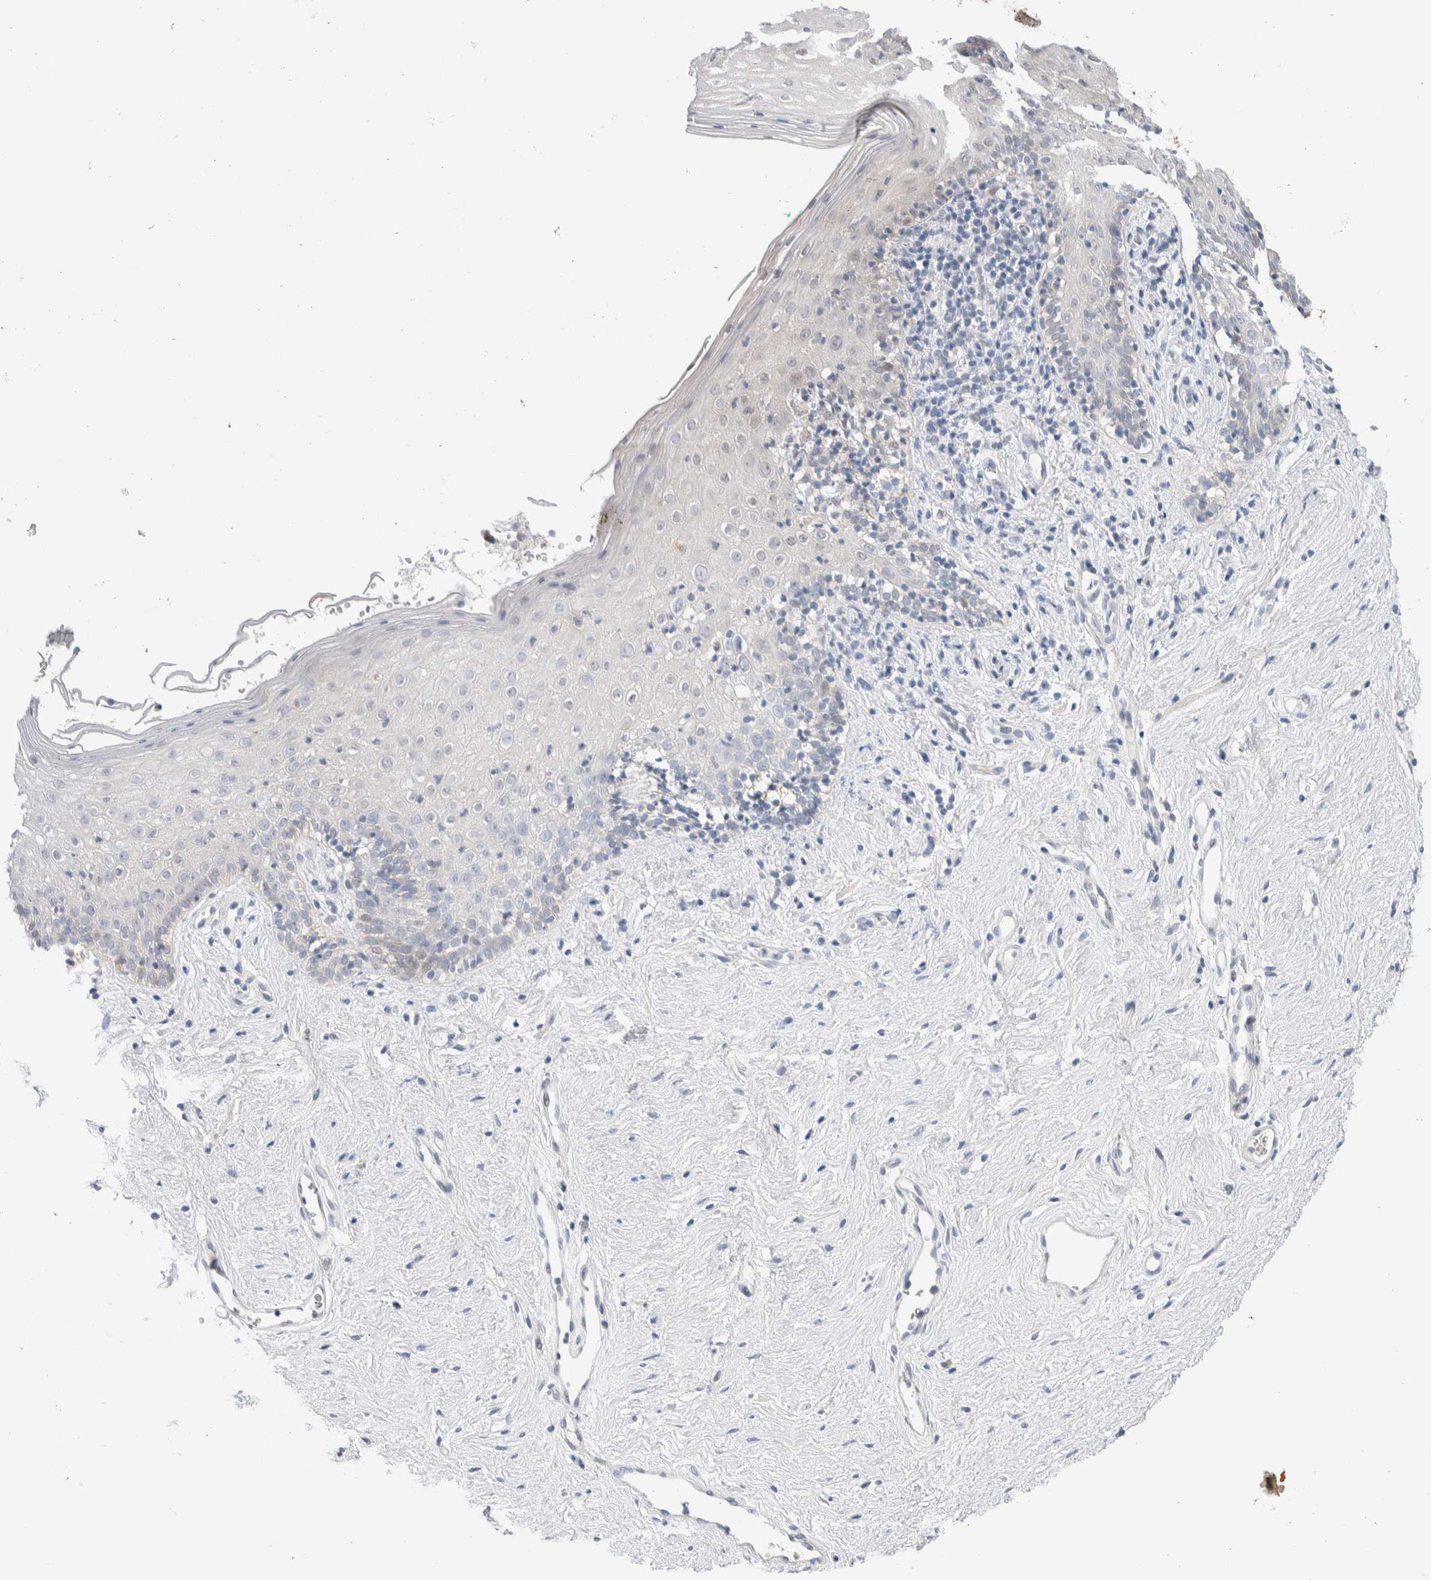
{"staining": {"intensity": "negative", "quantity": "none", "location": "none"}, "tissue": "vagina", "cell_type": "Squamous epithelial cells", "image_type": "normal", "snomed": [{"axis": "morphology", "description": "Normal tissue, NOS"}, {"axis": "topography", "description": "Vagina"}], "caption": "Histopathology image shows no protein staining in squamous epithelial cells of normal vagina.", "gene": "DNAJB6", "patient": {"sex": "female", "age": 44}}